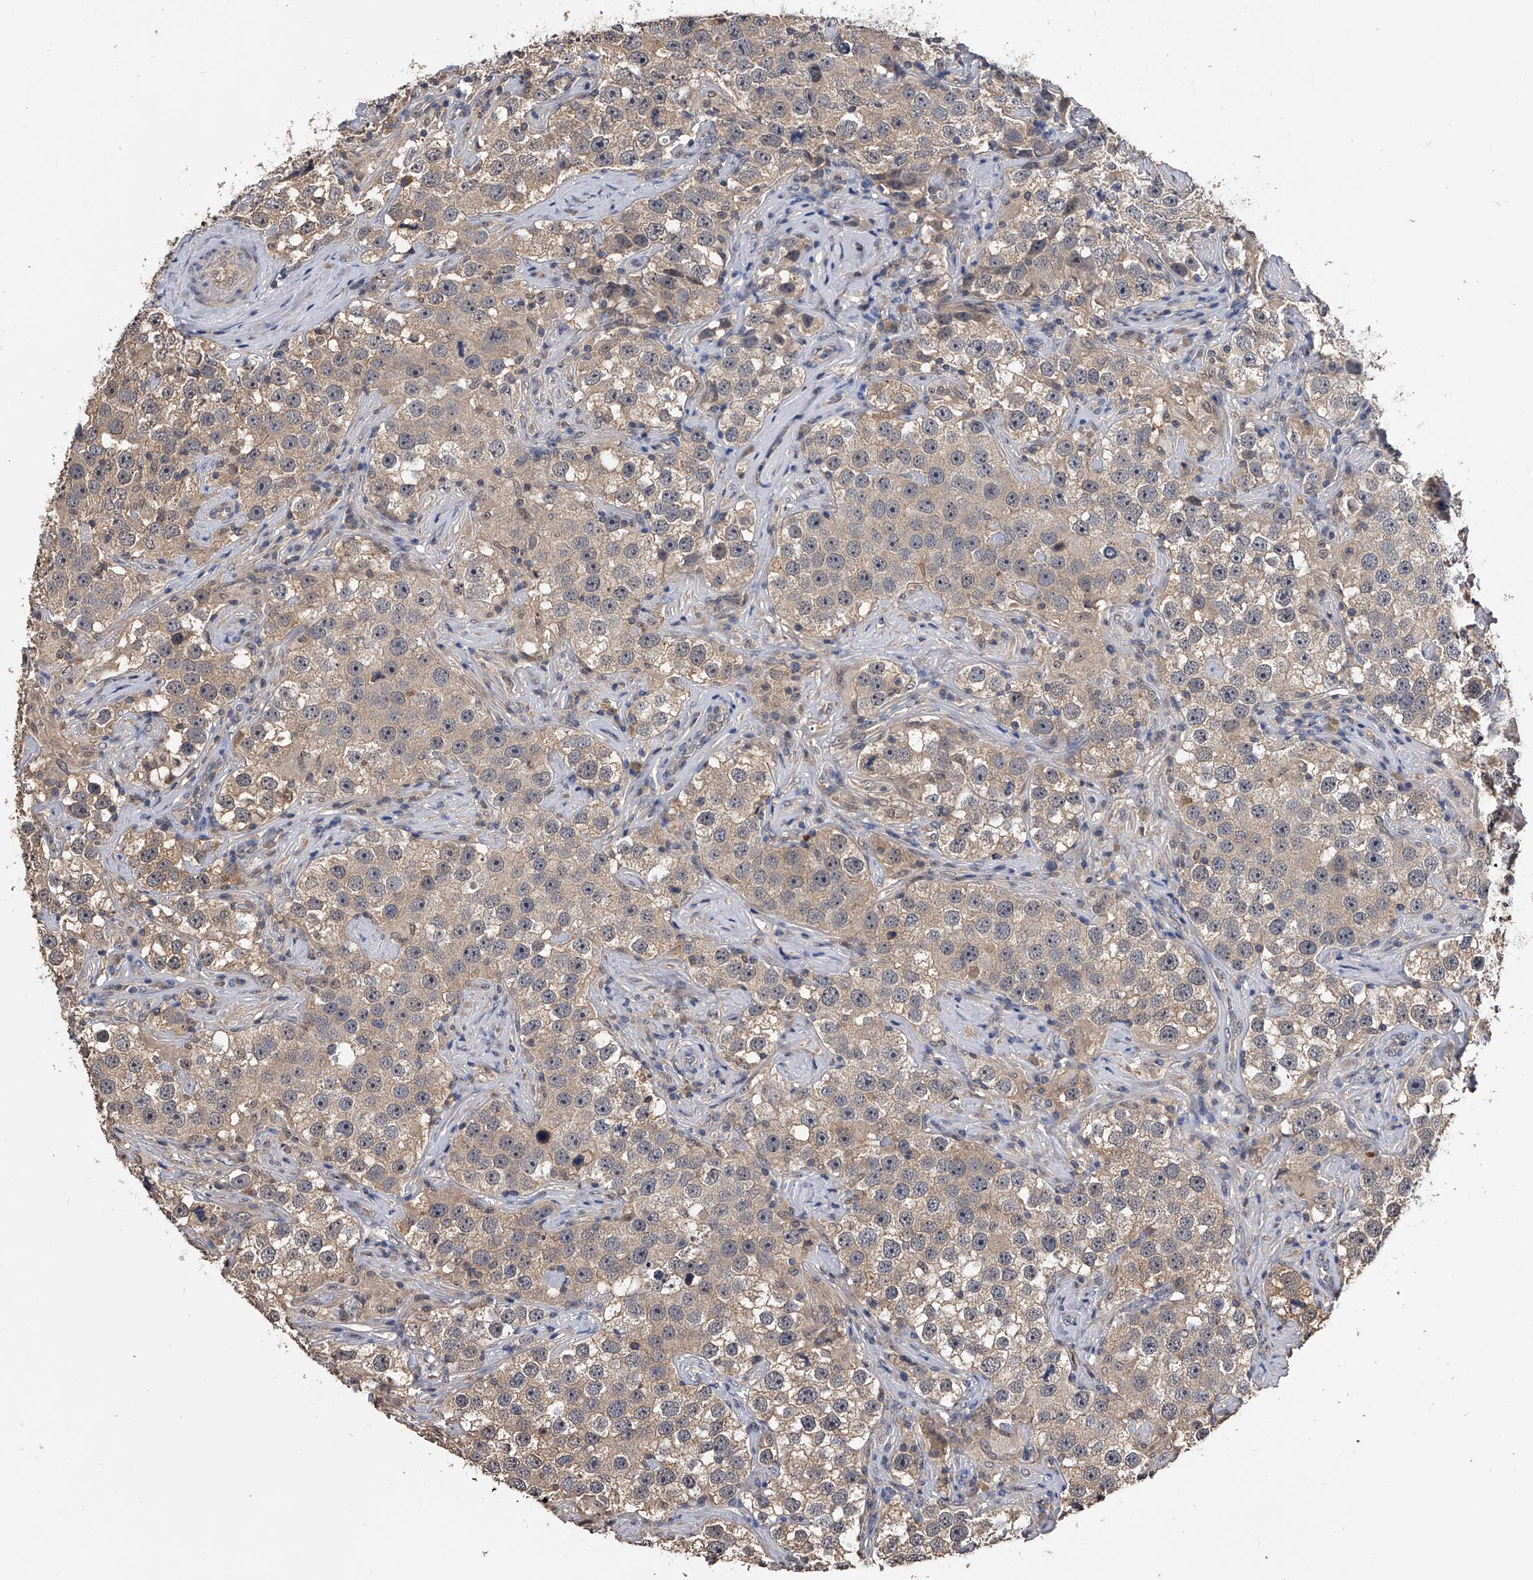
{"staining": {"intensity": "weak", "quantity": "25%-75%", "location": "cytoplasmic/membranous"}, "tissue": "testis cancer", "cell_type": "Tumor cells", "image_type": "cancer", "snomed": [{"axis": "morphology", "description": "Seminoma, NOS"}, {"axis": "topography", "description": "Testis"}], "caption": "High-power microscopy captured an IHC micrograph of testis seminoma, revealing weak cytoplasmic/membranous expression in approximately 25%-75% of tumor cells.", "gene": "EFCAB7", "patient": {"sex": "male", "age": 49}}